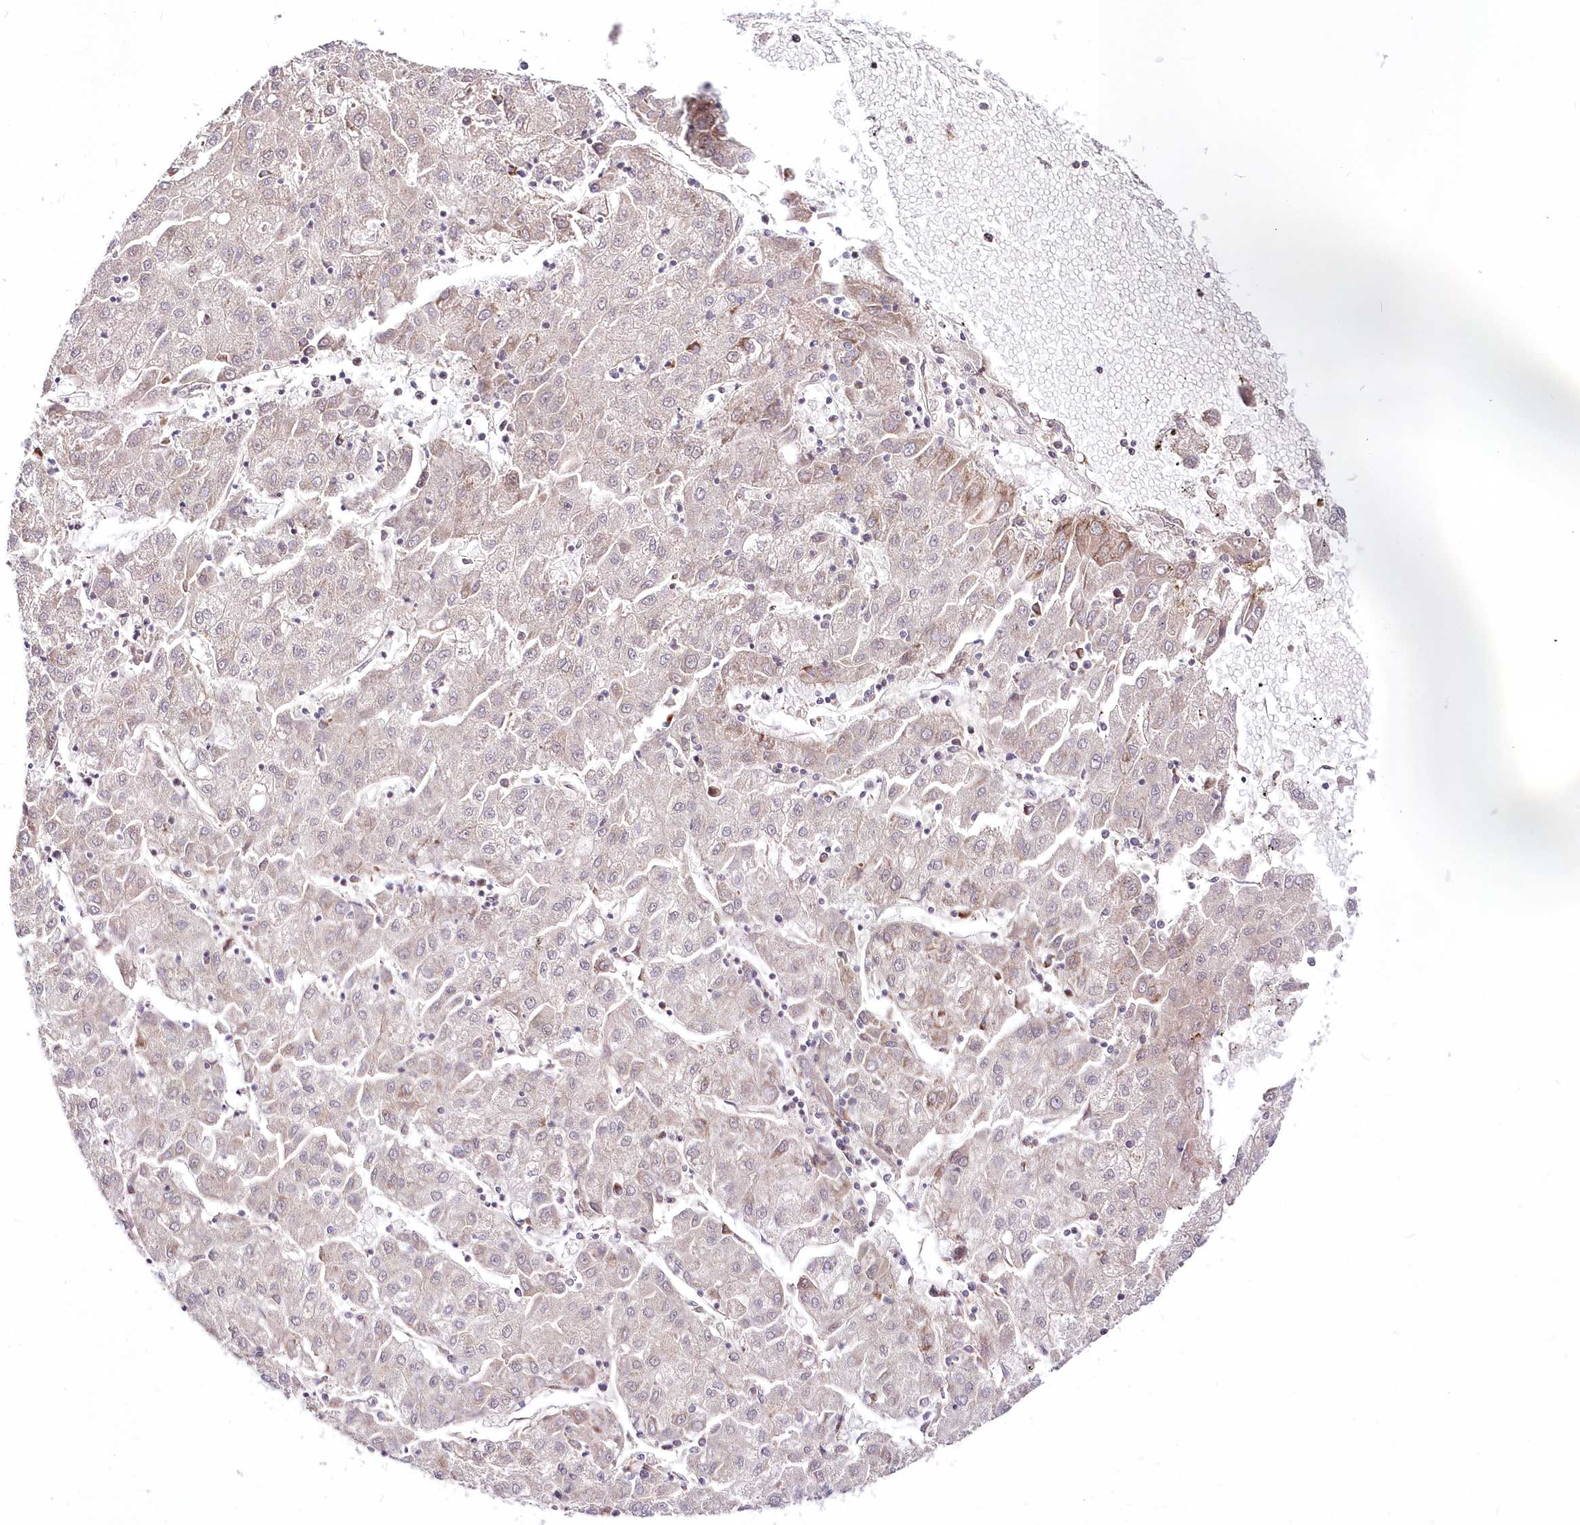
{"staining": {"intensity": "negative", "quantity": "none", "location": "none"}, "tissue": "liver cancer", "cell_type": "Tumor cells", "image_type": "cancer", "snomed": [{"axis": "morphology", "description": "Carcinoma, Hepatocellular, NOS"}, {"axis": "topography", "description": "Liver"}], "caption": "An image of liver hepatocellular carcinoma stained for a protein reveals no brown staining in tumor cells. Brightfield microscopy of immunohistochemistry stained with DAB (3,3'-diaminobenzidine) (brown) and hematoxylin (blue), captured at high magnification.", "gene": "LDB1", "patient": {"sex": "male", "age": 72}}